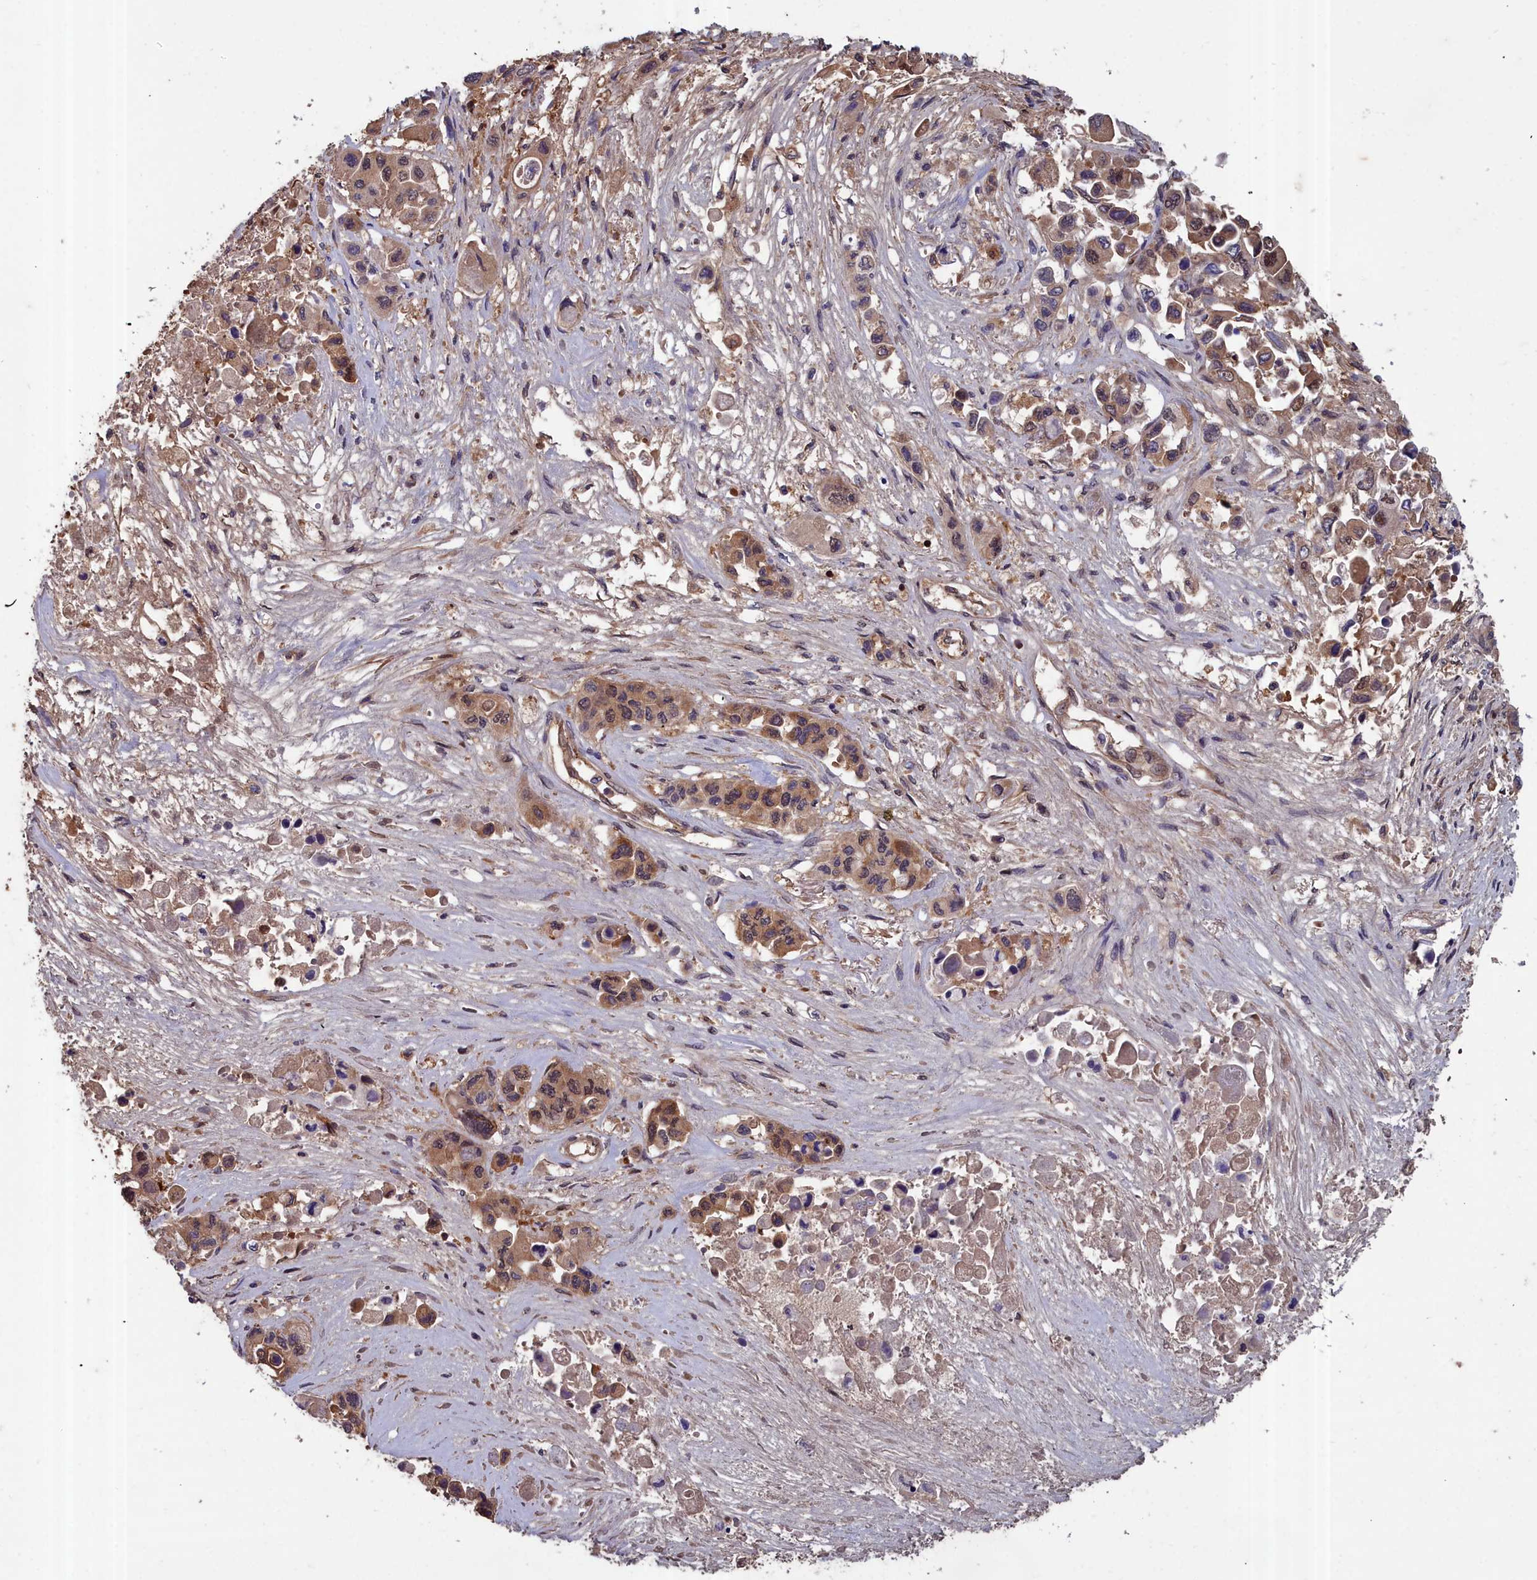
{"staining": {"intensity": "moderate", "quantity": ">75%", "location": "cytoplasmic/membranous,nuclear"}, "tissue": "pancreatic cancer", "cell_type": "Tumor cells", "image_type": "cancer", "snomed": [{"axis": "morphology", "description": "Adenocarcinoma, NOS"}, {"axis": "topography", "description": "Pancreas"}], "caption": "Adenocarcinoma (pancreatic) stained for a protein displays moderate cytoplasmic/membranous and nuclear positivity in tumor cells.", "gene": "GFRA2", "patient": {"sex": "male", "age": 92}}